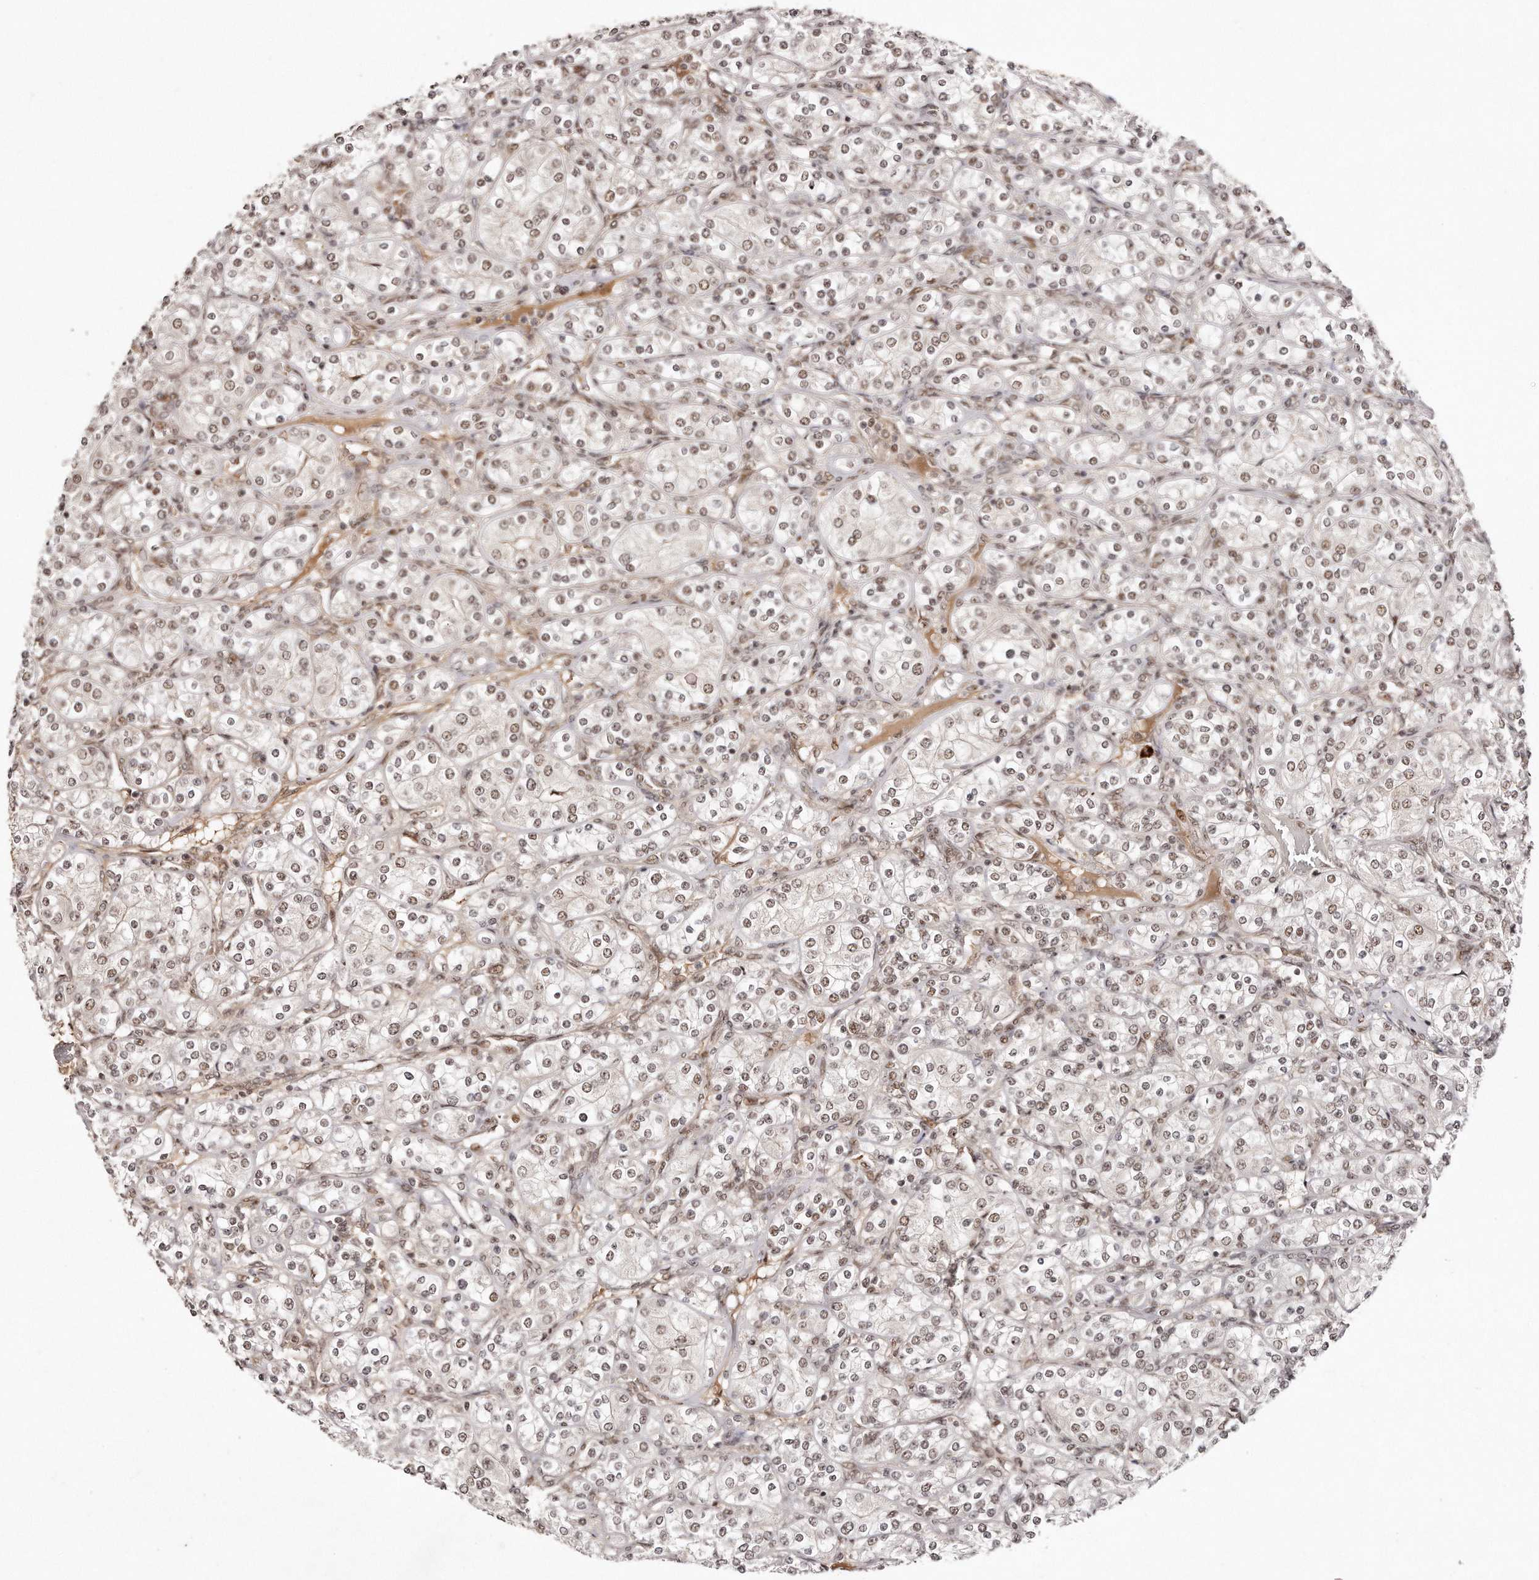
{"staining": {"intensity": "weak", "quantity": ">75%", "location": "cytoplasmic/membranous,nuclear"}, "tissue": "renal cancer", "cell_type": "Tumor cells", "image_type": "cancer", "snomed": [{"axis": "morphology", "description": "Adenocarcinoma, NOS"}, {"axis": "topography", "description": "Kidney"}], "caption": "Weak cytoplasmic/membranous and nuclear protein expression is identified in approximately >75% of tumor cells in renal cancer.", "gene": "SOX4", "patient": {"sex": "male", "age": 77}}